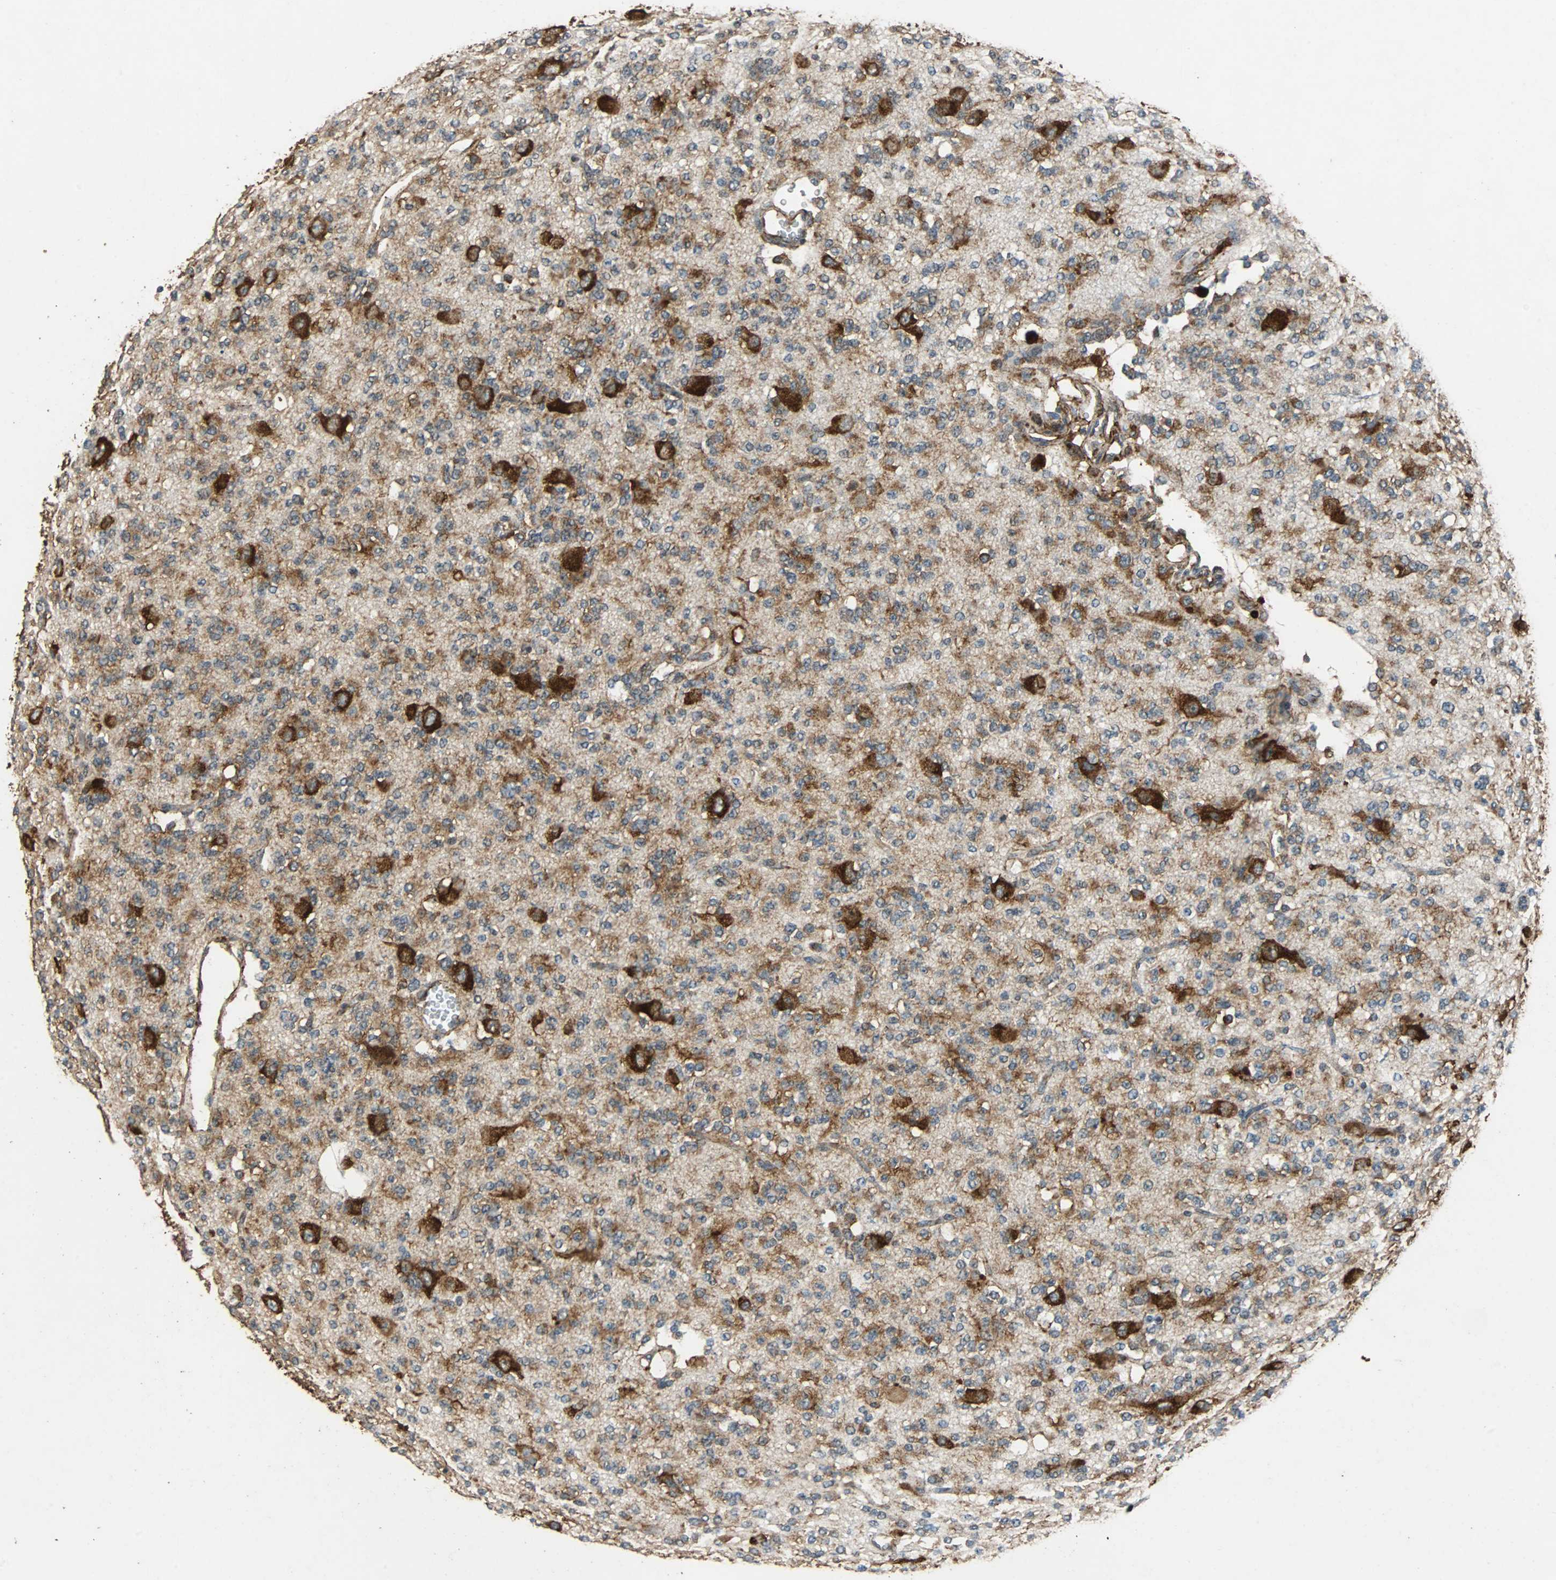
{"staining": {"intensity": "moderate", "quantity": ">75%", "location": "cytoplasmic/membranous"}, "tissue": "glioma", "cell_type": "Tumor cells", "image_type": "cancer", "snomed": [{"axis": "morphology", "description": "Glioma, malignant, Low grade"}, {"axis": "topography", "description": "Brain"}], "caption": "IHC of human glioma demonstrates medium levels of moderate cytoplasmic/membranous staining in approximately >75% of tumor cells.", "gene": "NAA10", "patient": {"sex": "male", "age": 38}}